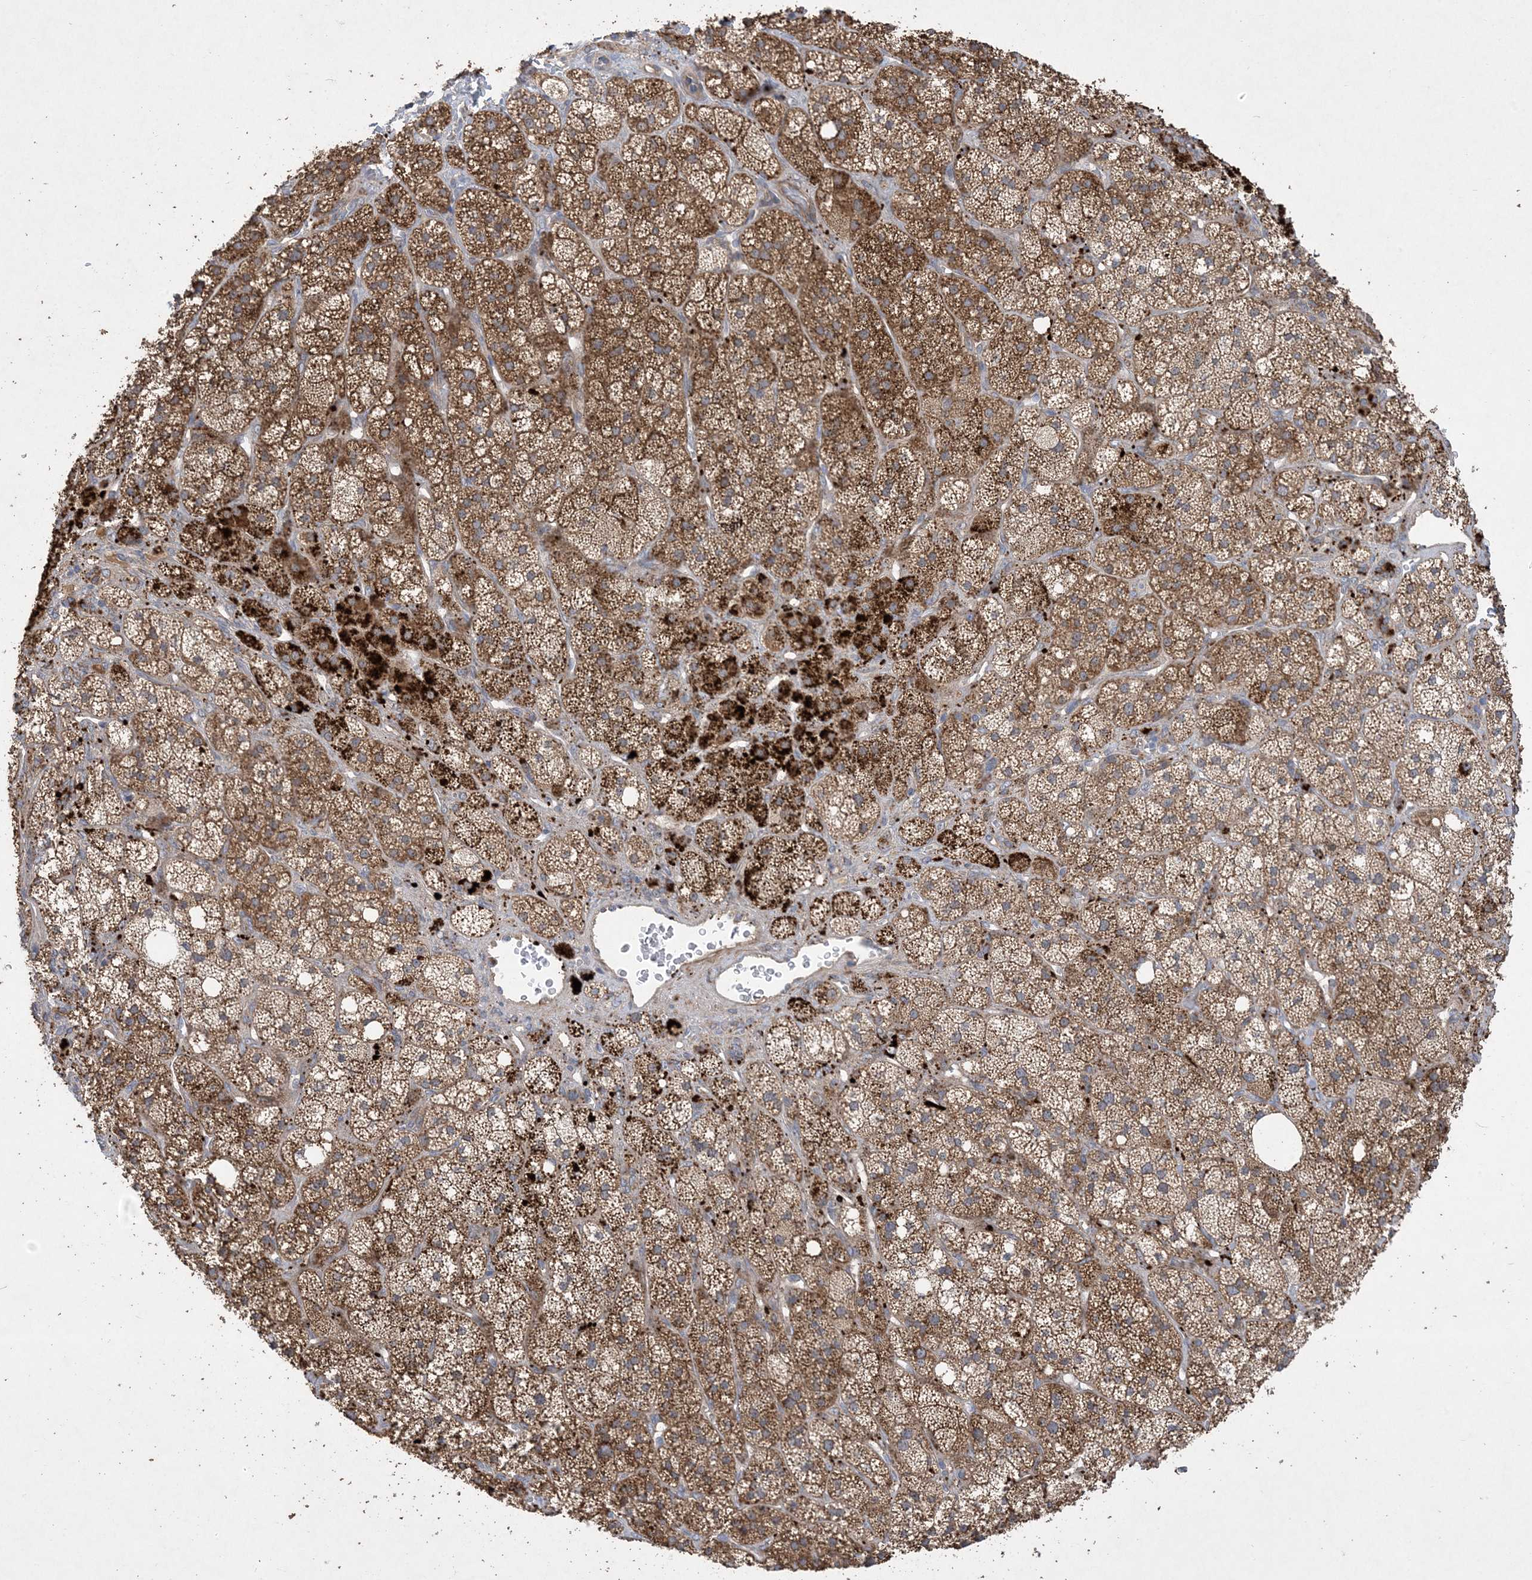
{"staining": {"intensity": "strong", "quantity": ">75%", "location": "cytoplasmic/membranous"}, "tissue": "adrenal gland", "cell_type": "Glandular cells", "image_type": "normal", "snomed": [{"axis": "morphology", "description": "Normal tissue, NOS"}, {"axis": "topography", "description": "Adrenal gland"}], "caption": "Adrenal gland stained for a protein (brown) reveals strong cytoplasmic/membranous positive staining in about >75% of glandular cells.", "gene": "MASP2", "patient": {"sex": "male", "age": 61}}